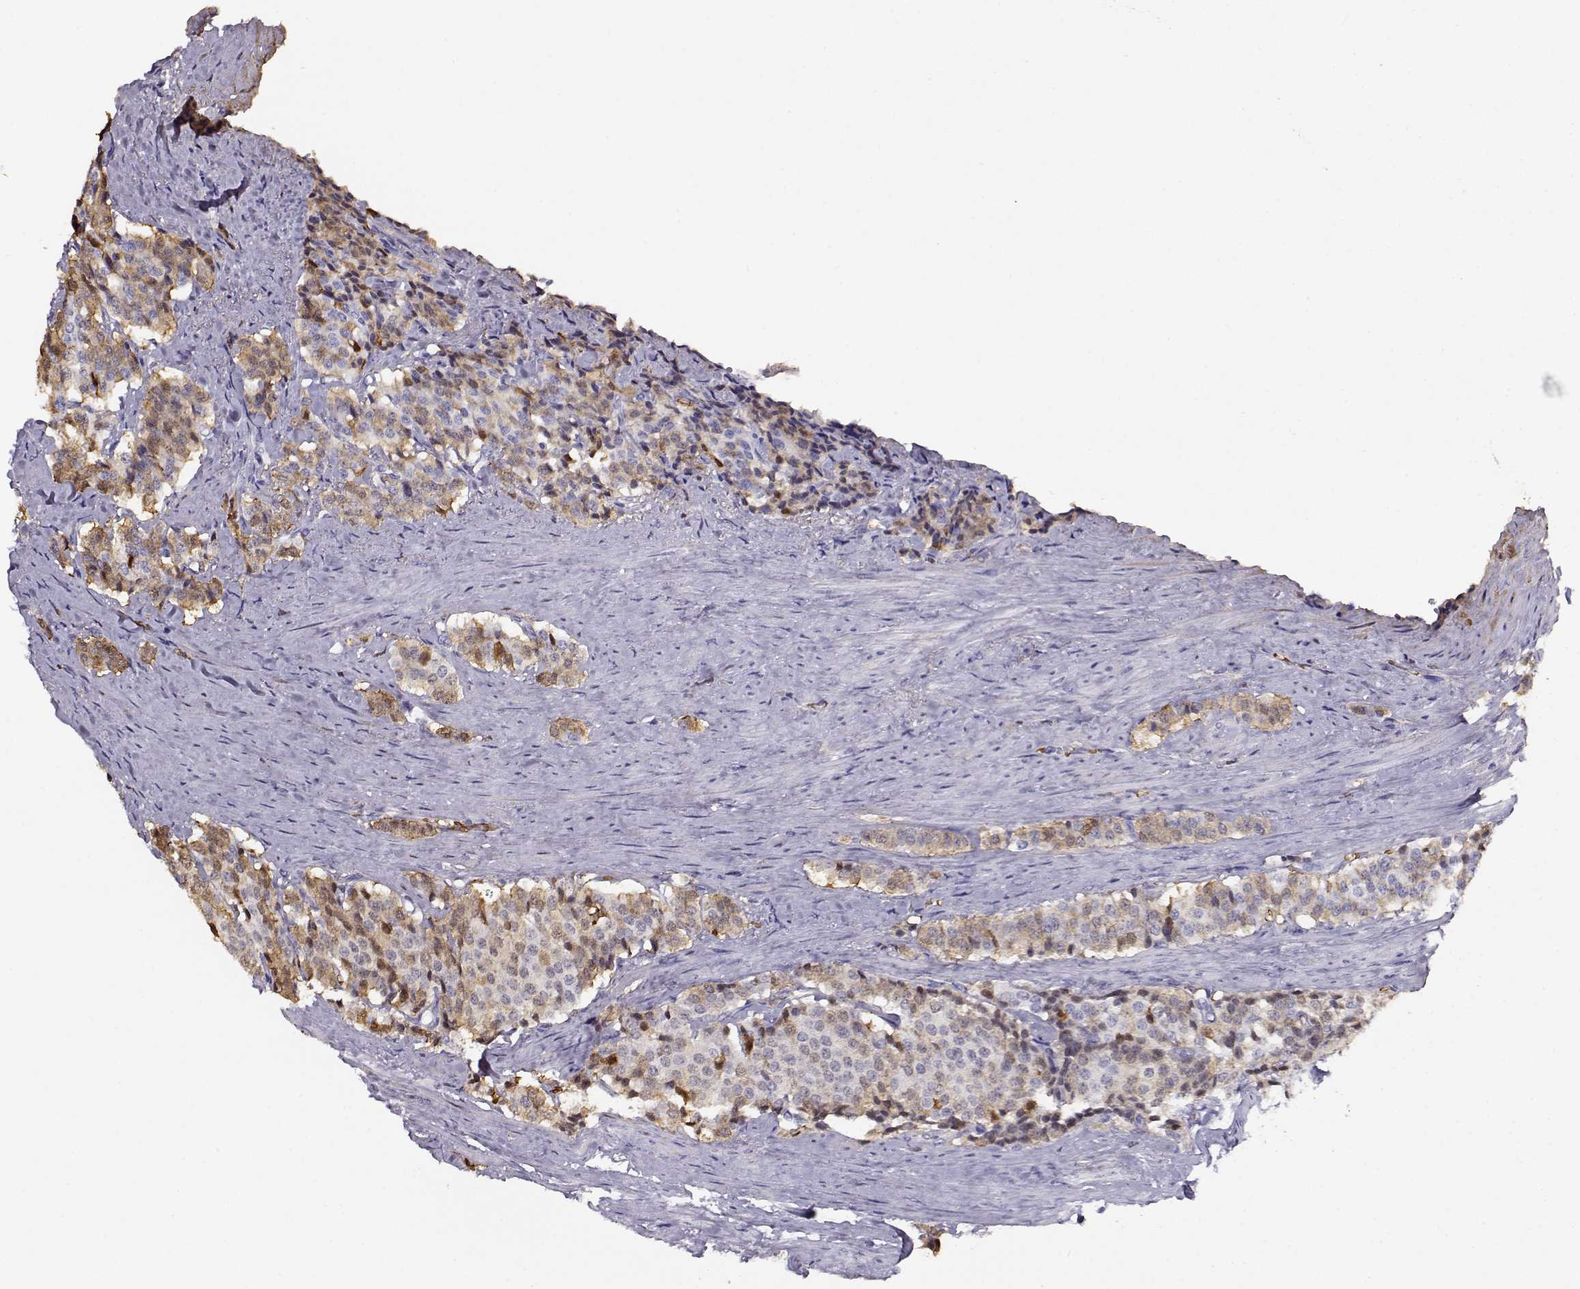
{"staining": {"intensity": "moderate", "quantity": "<25%", "location": "cytoplasmic/membranous"}, "tissue": "carcinoid", "cell_type": "Tumor cells", "image_type": "cancer", "snomed": [{"axis": "morphology", "description": "Carcinoid, malignant, NOS"}, {"axis": "topography", "description": "Small intestine"}], "caption": "The photomicrograph displays immunohistochemical staining of carcinoid. There is moderate cytoplasmic/membranous staining is identified in about <25% of tumor cells.", "gene": "RHOXF2", "patient": {"sex": "female", "age": 58}}